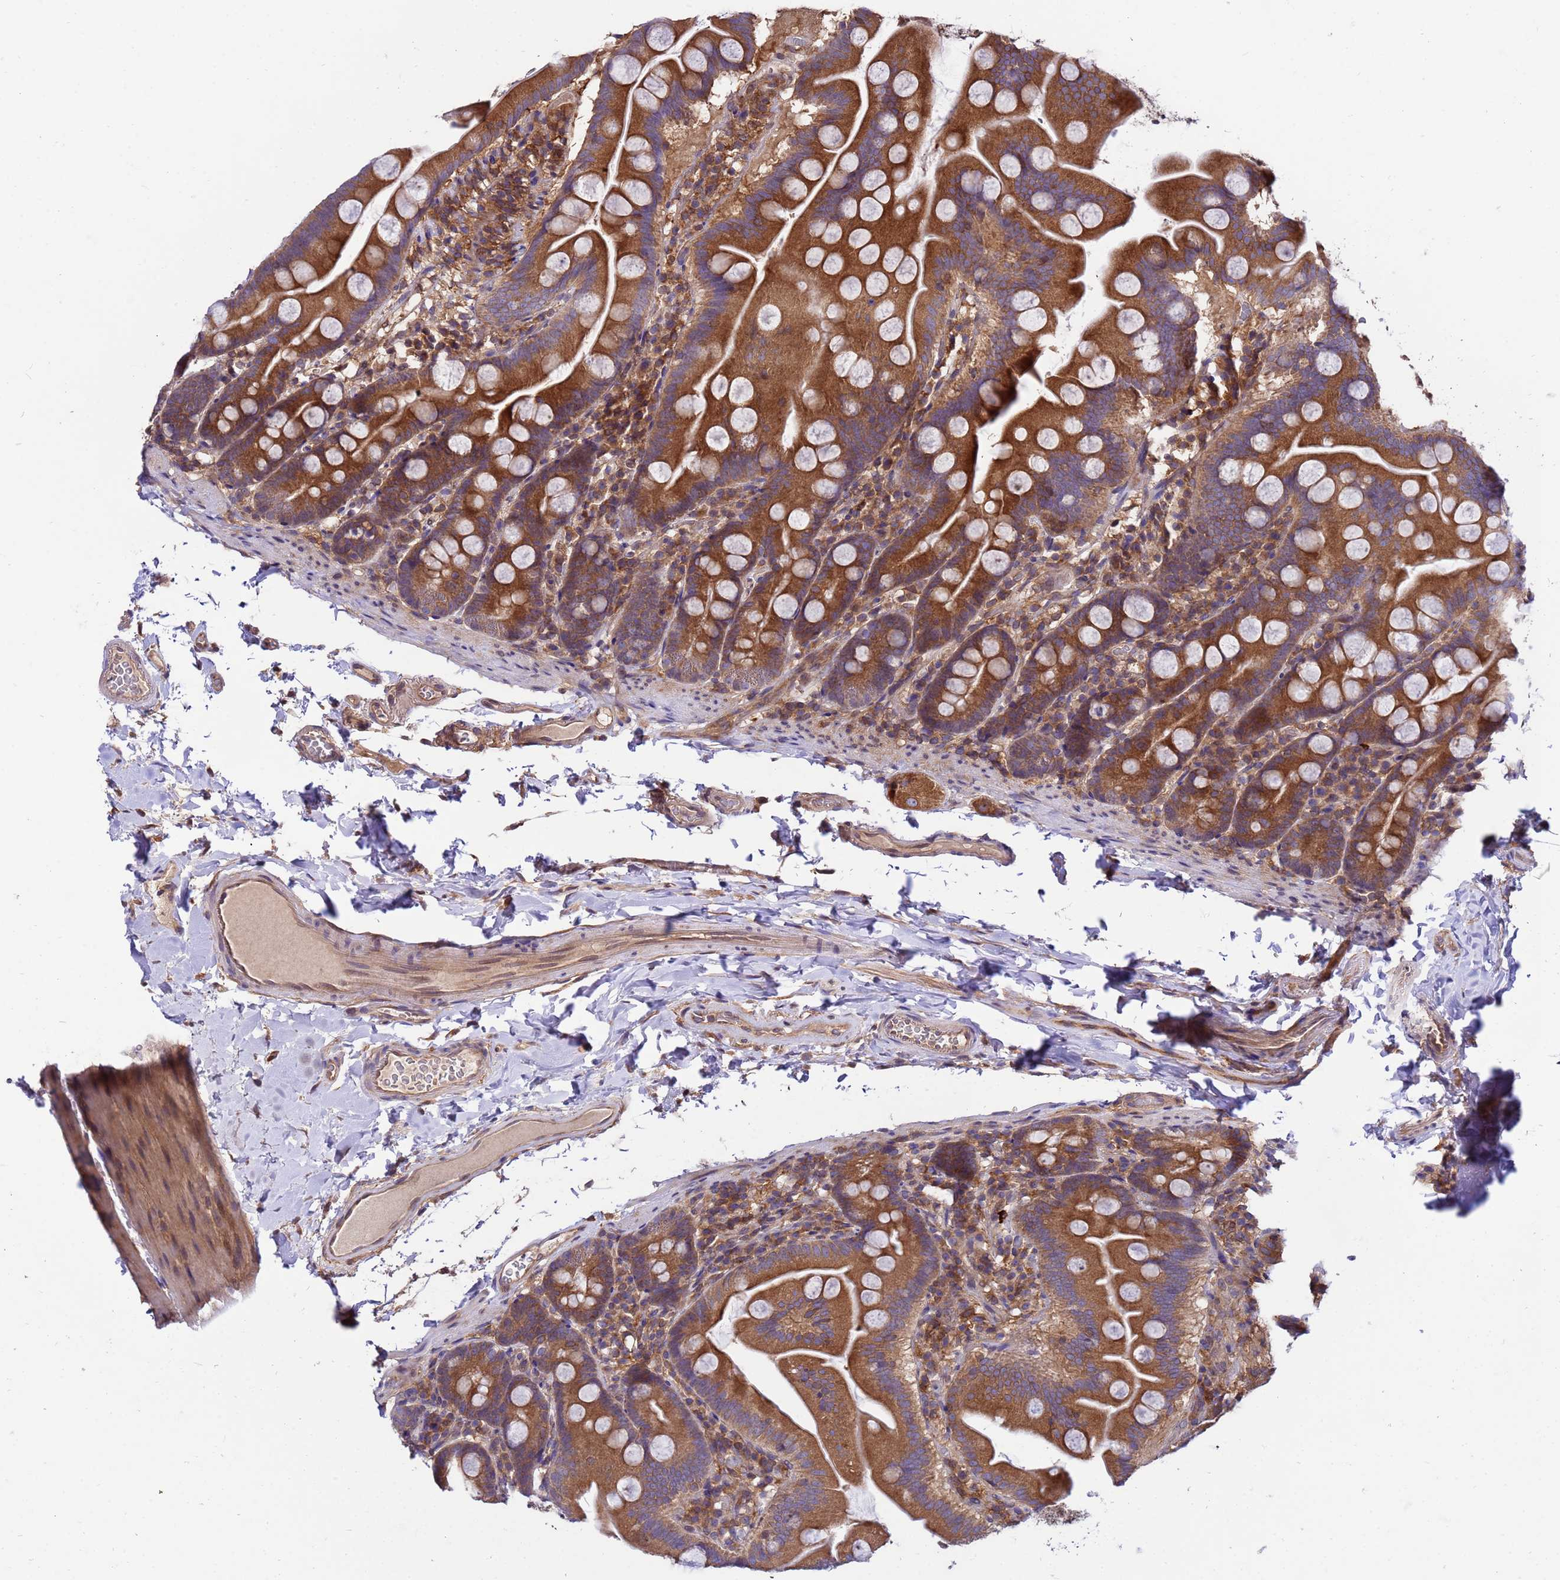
{"staining": {"intensity": "strong", "quantity": ">75%", "location": "cytoplasmic/membranous"}, "tissue": "small intestine", "cell_type": "Glandular cells", "image_type": "normal", "snomed": [{"axis": "morphology", "description": "Normal tissue, NOS"}, {"axis": "topography", "description": "Small intestine"}], "caption": "Immunohistochemistry (IHC) of unremarkable human small intestine reveals high levels of strong cytoplasmic/membranous positivity in approximately >75% of glandular cells. The staining is performed using DAB (3,3'-diaminobenzidine) brown chromogen to label protein expression. The nuclei are counter-stained blue using hematoxylin.", "gene": "GET3", "patient": {"sex": "female", "age": 68}}